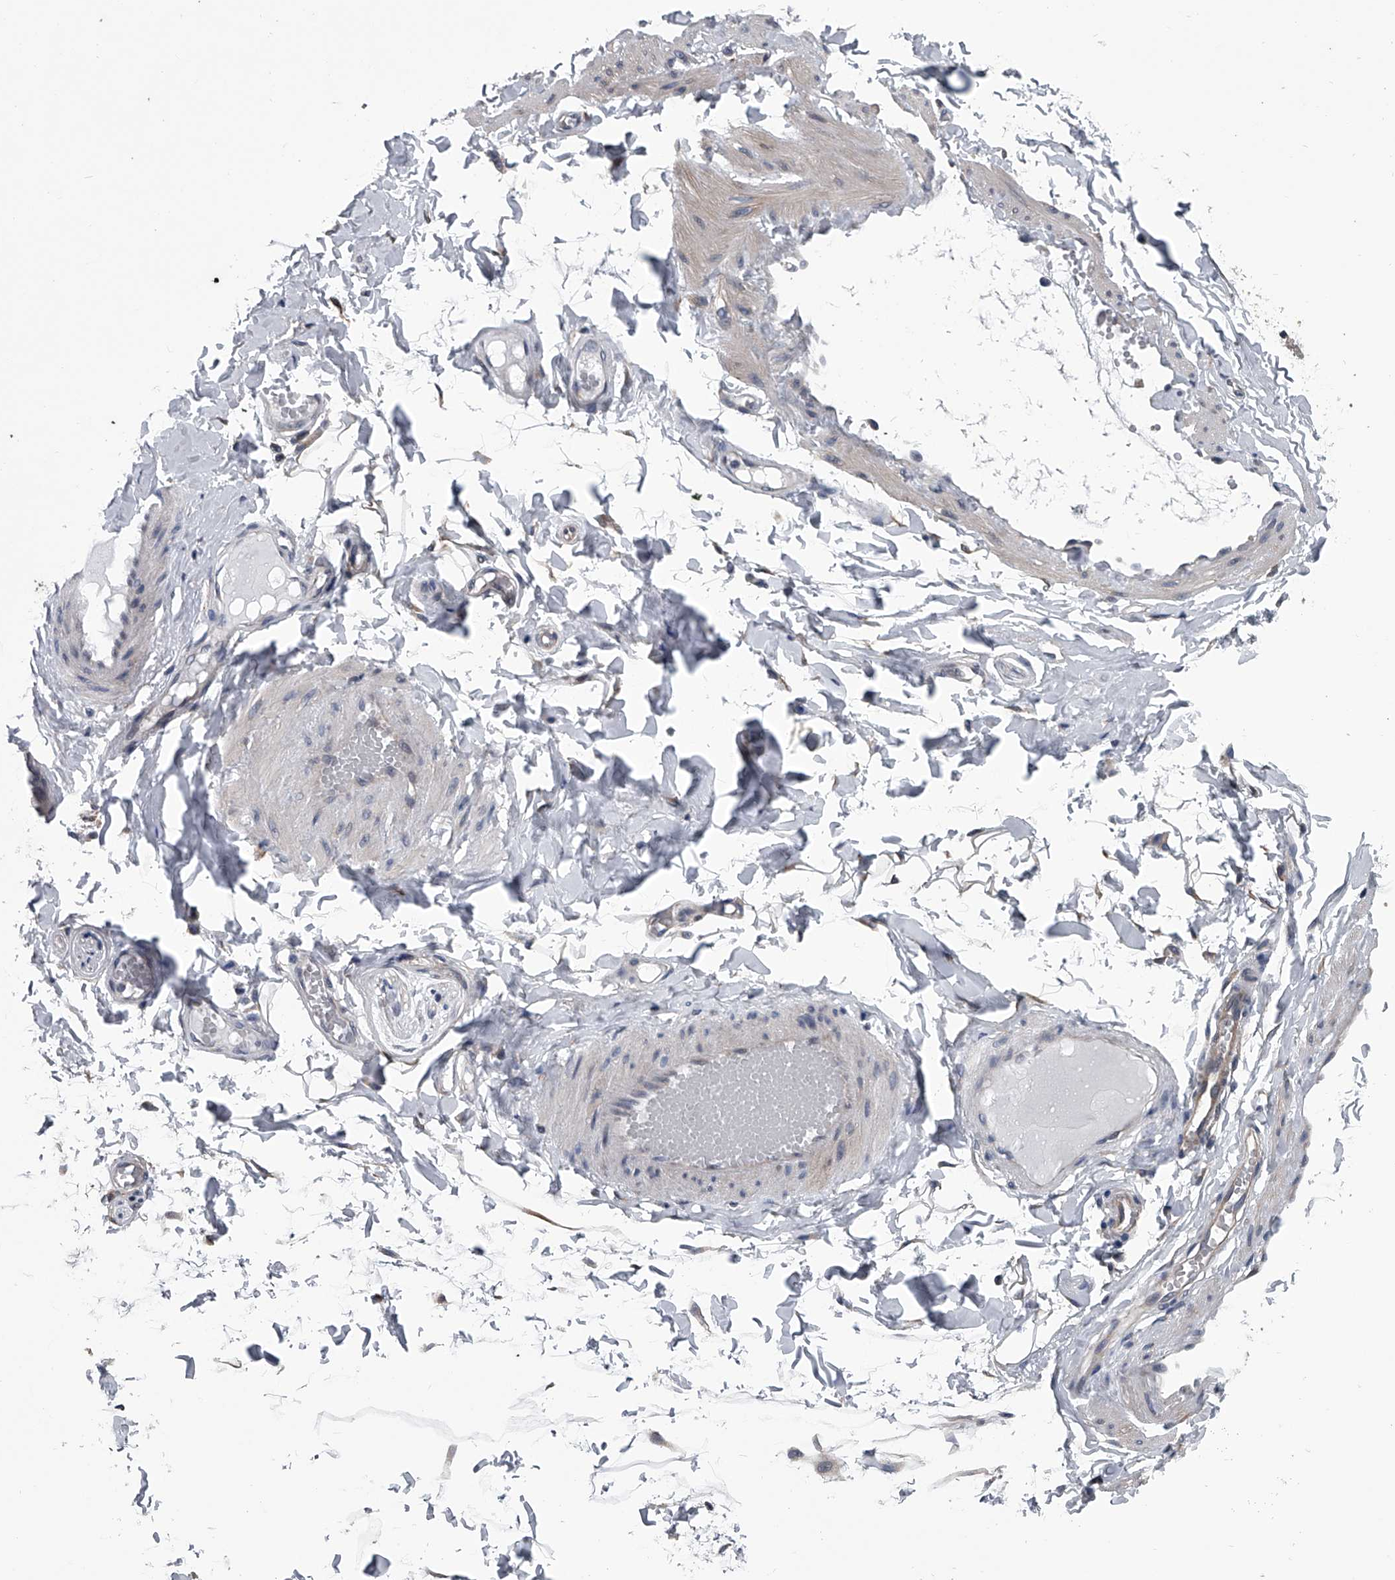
{"staining": {"intensity": "negative", "quantity": "none", "location": "none"}, "tissue": "adipose tissue", "cell_type": "Adipocytes", "image_type": "normal", "snomed": [{"axis": "morphology", "description": "Normal tissue, NOS"}, {"axis": "topography", "description": "Adipose tissue"}, {"axis": "topography", "description": "Vascular tissue"}, {"axis": "topography", "description": "Peripheral nerve tissue"}], "caption": "An IHC photomicrograph of normal adipose tissue is shown. There is no staining in adipocytes of adipose tissue. (Immunohistochemistry, brightfield microscopy, high magnification).", "gene": "PPP2R5D", "patient": {"sex": "male", "age": 25}}